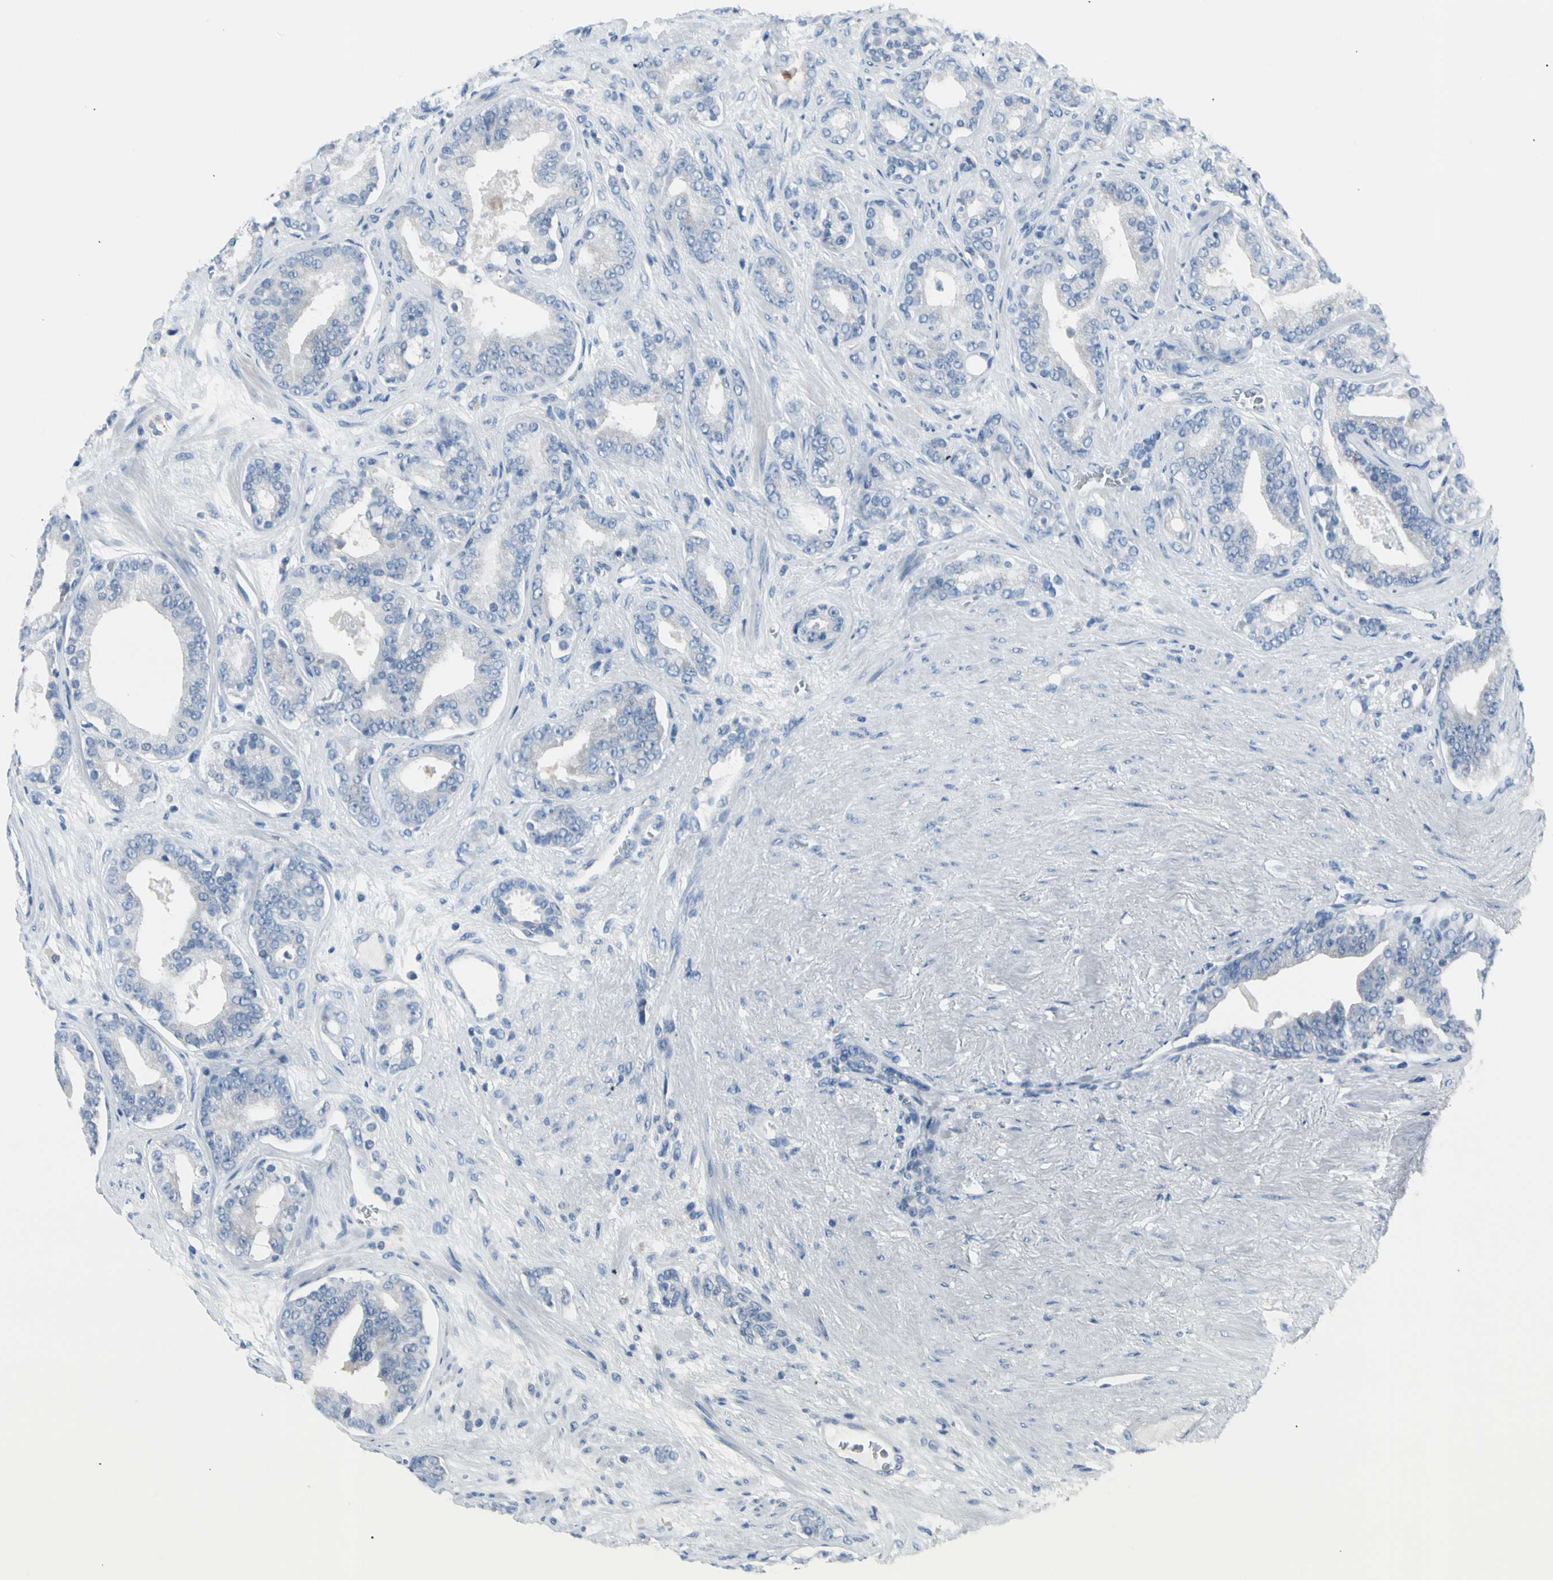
{"staining": {"intensity": "negative", "quantity": "none", "location": "none"}, "tissue": "prostate cancer", "cell_type": "Tumor cells", "image_type": "cancer", "snomed": [{"axis": "morphology", "description": "Adenocarcinoma, Low grade"}, {"axis": "topography", "description": "Prostate"}], "caption": "Immunohistochemistry image of prostate cancer (adenocarcinoma (low-grade)) stained for a protein (brown), which demonstrates no expression in tumor cells.", "gene": "TPO", "patient": {"sex": "male", "age": 63}}